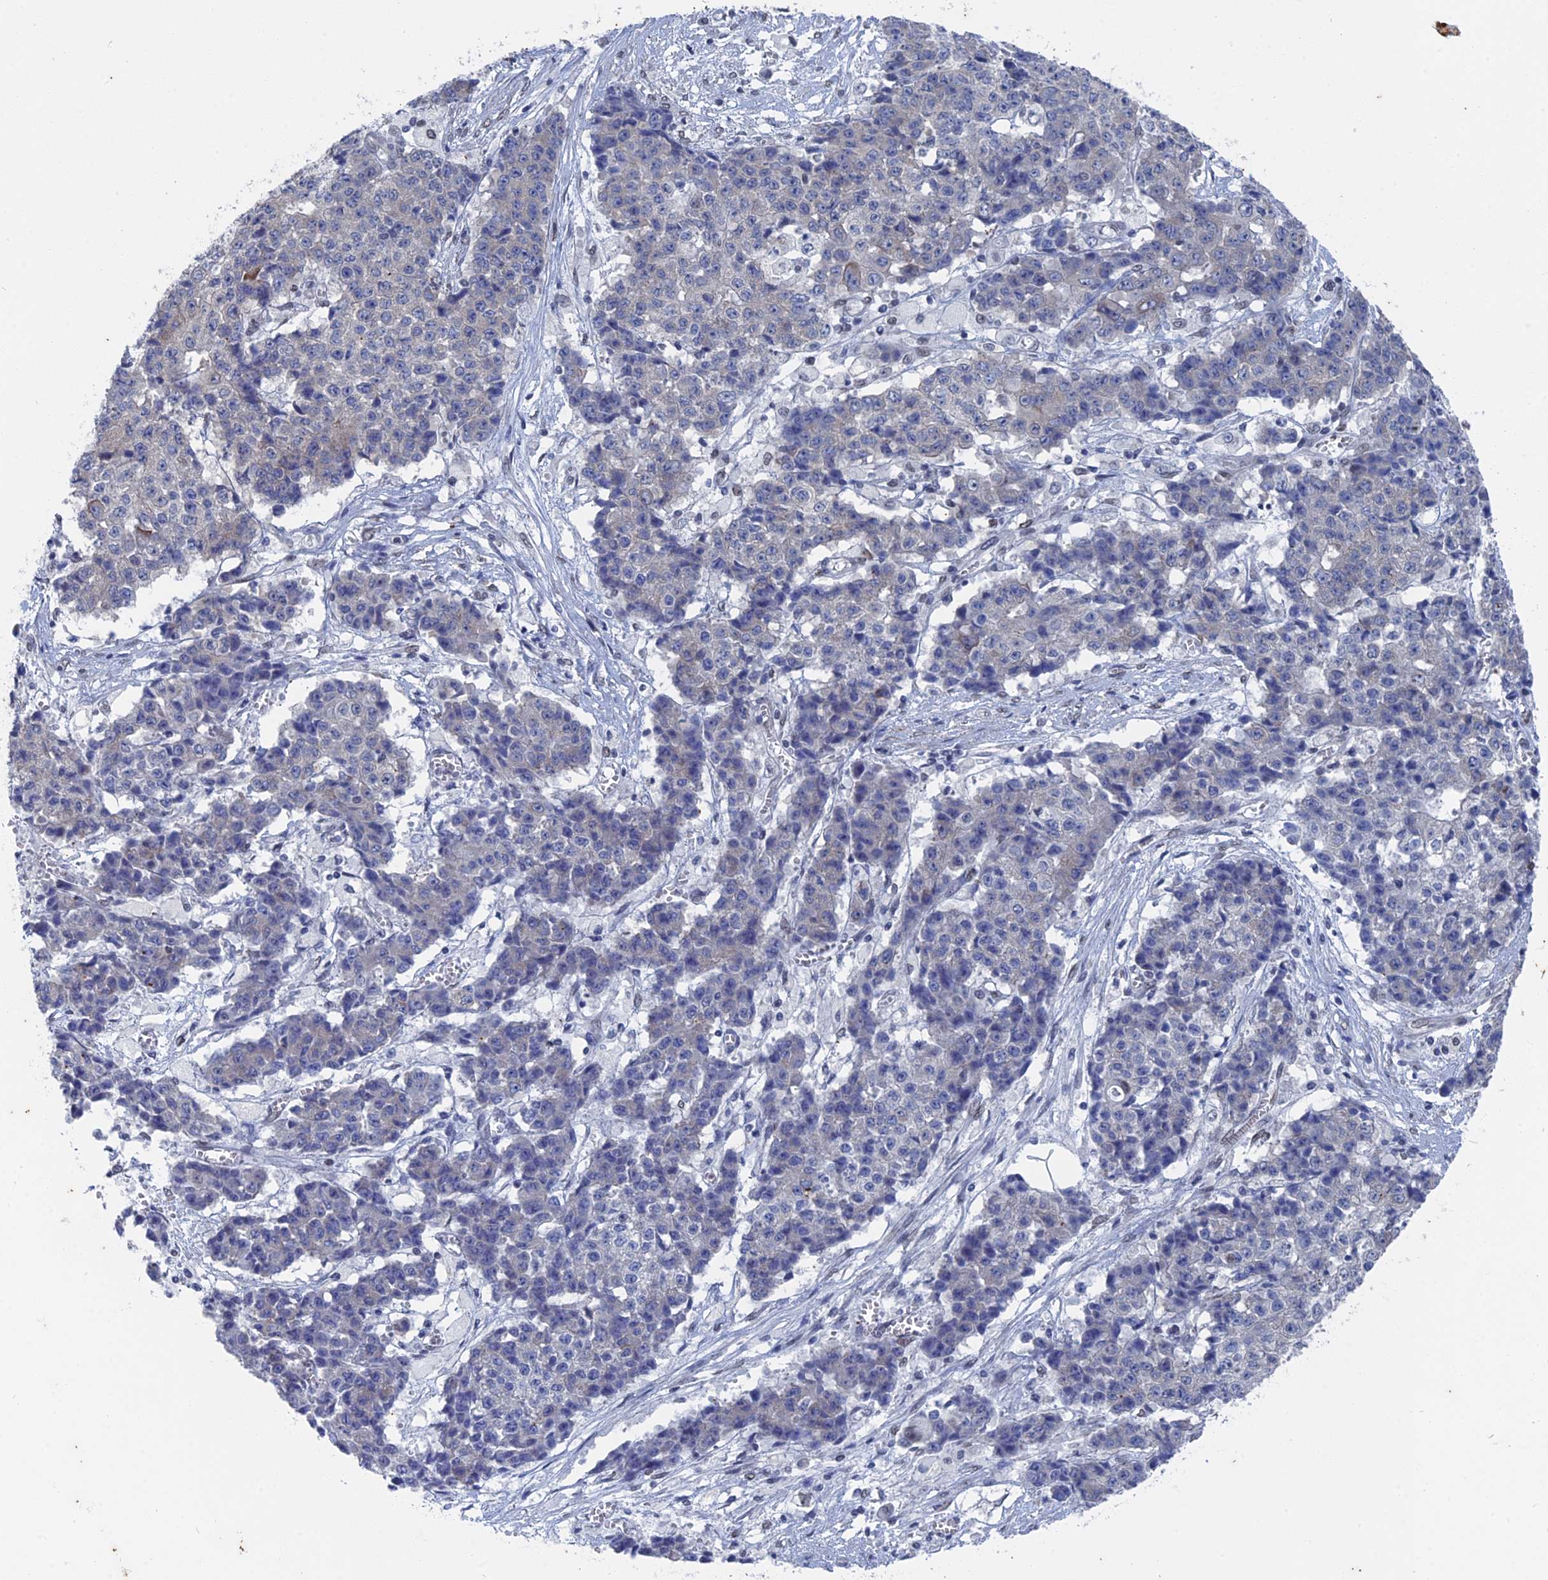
{"staining": {"intensity": "negative", "quantity": "none", "location": "none"}, "tissue": "ovarian cancer", "cell_type": "Tumor cells", "image_type": "cancer", "snomed": [{"axis": "morphology", "description": "Carcinoma, endometroid"}, {"axis": "topography", "description": "Ovary"}], "caption": "The immunohistochemistry (IHC) micrograph has no significant positivity in tumor cells of endometroid carcinoma (ovarian) tissue. (IHC, brightfield microscopy, high magnification).", "gene": "MTRF1", "patient": {"sex": "female", "age": 42}}